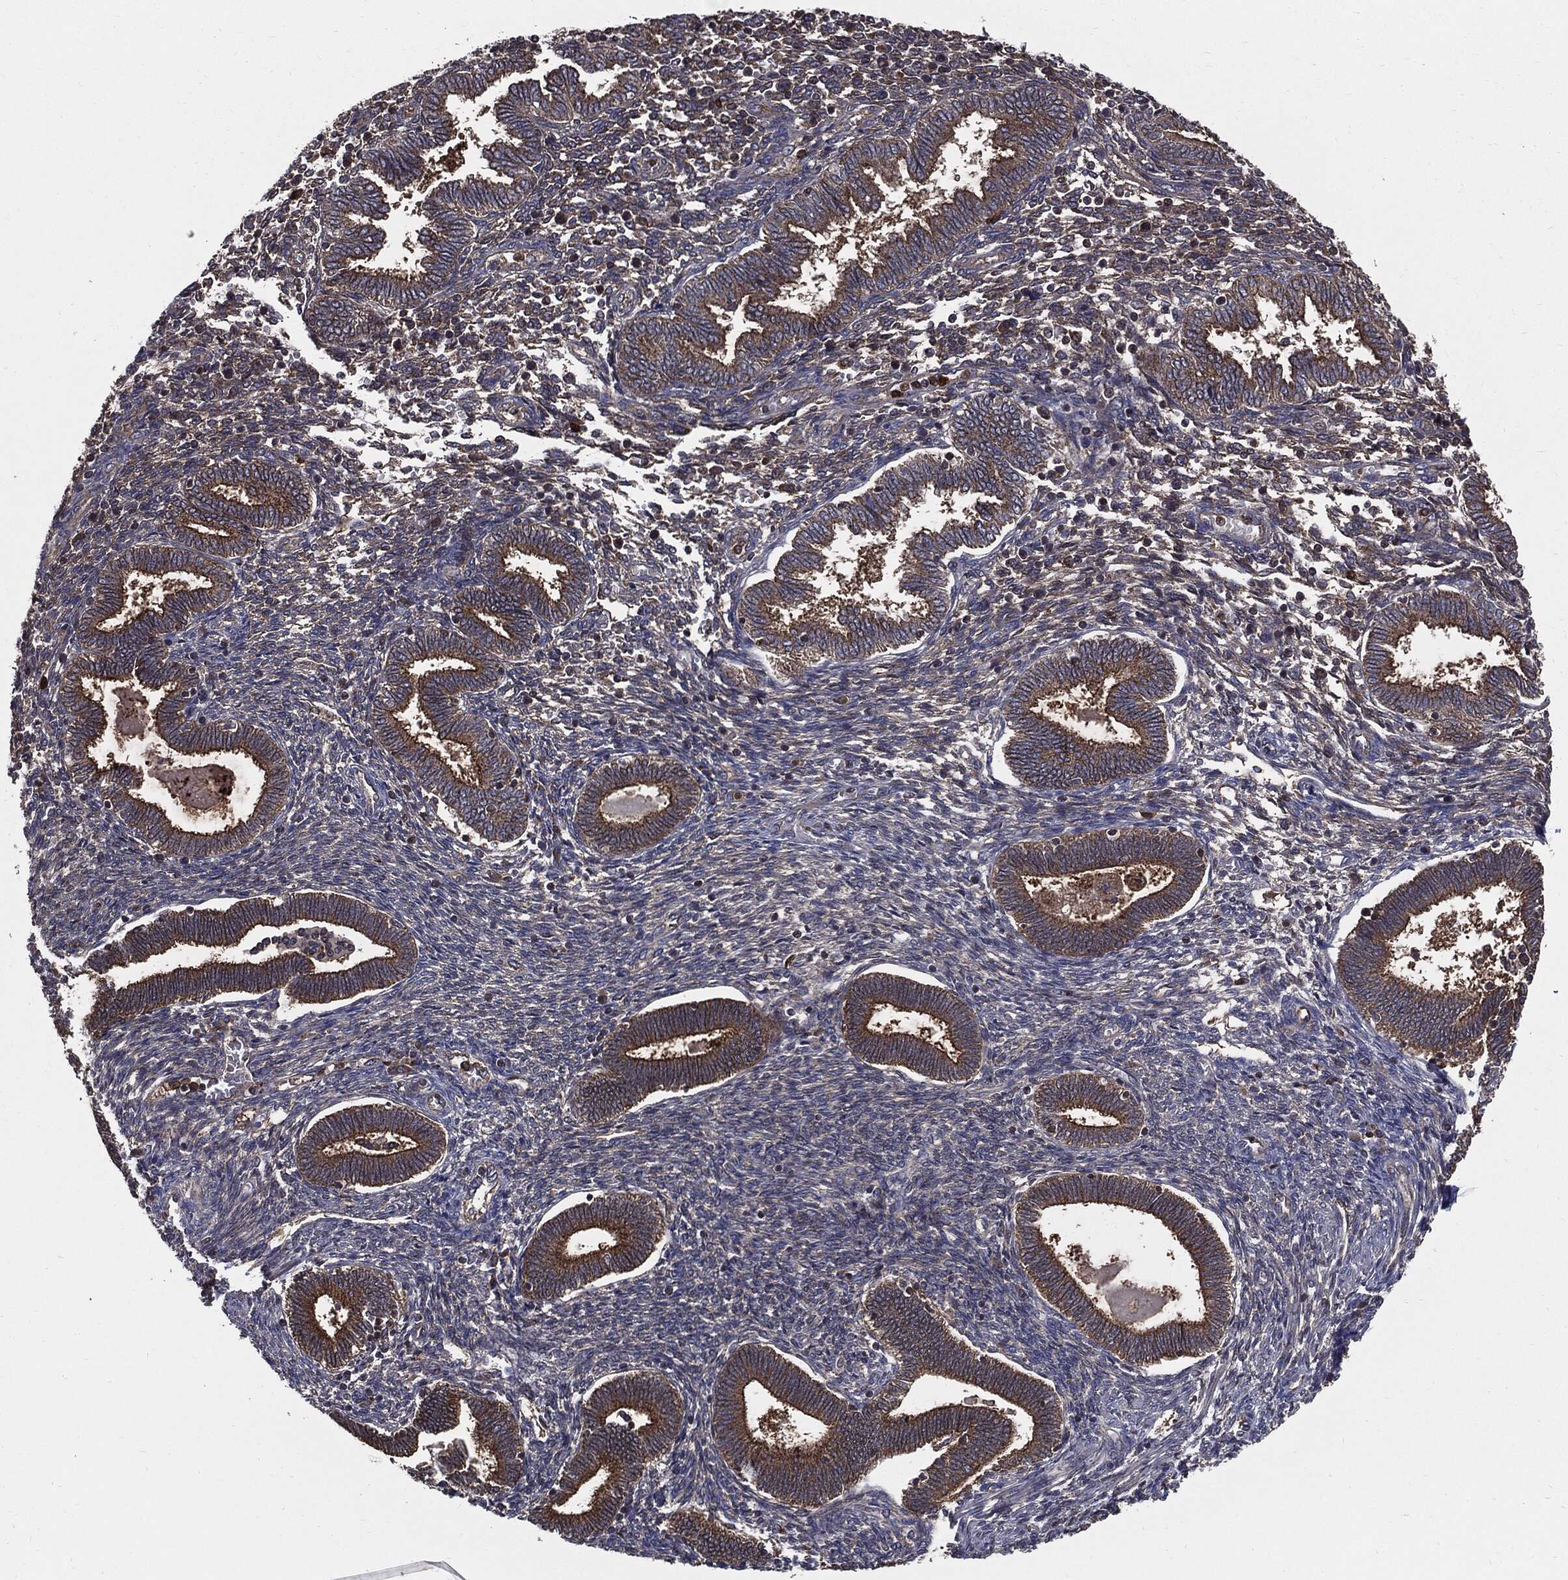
{"staining": {"intensity": "negative", "quantity": "none", "location": "none"}, "tissue": "endometrium", "cell_type": "Cells in endometrial stroma", "image_type": "normal", "snomed": [{"axis": "morphology", "description": "Normal tissue, NOS"}, {"axis": "topography", "description": "Endometrium"}], "caption": "Immunohistochemical staining of benign human endometrium exhibits no significant positivity in cells in endometrial stroma.", "gene": "PDCD6IP", "patient": {"sex": "female", "age": 42}}